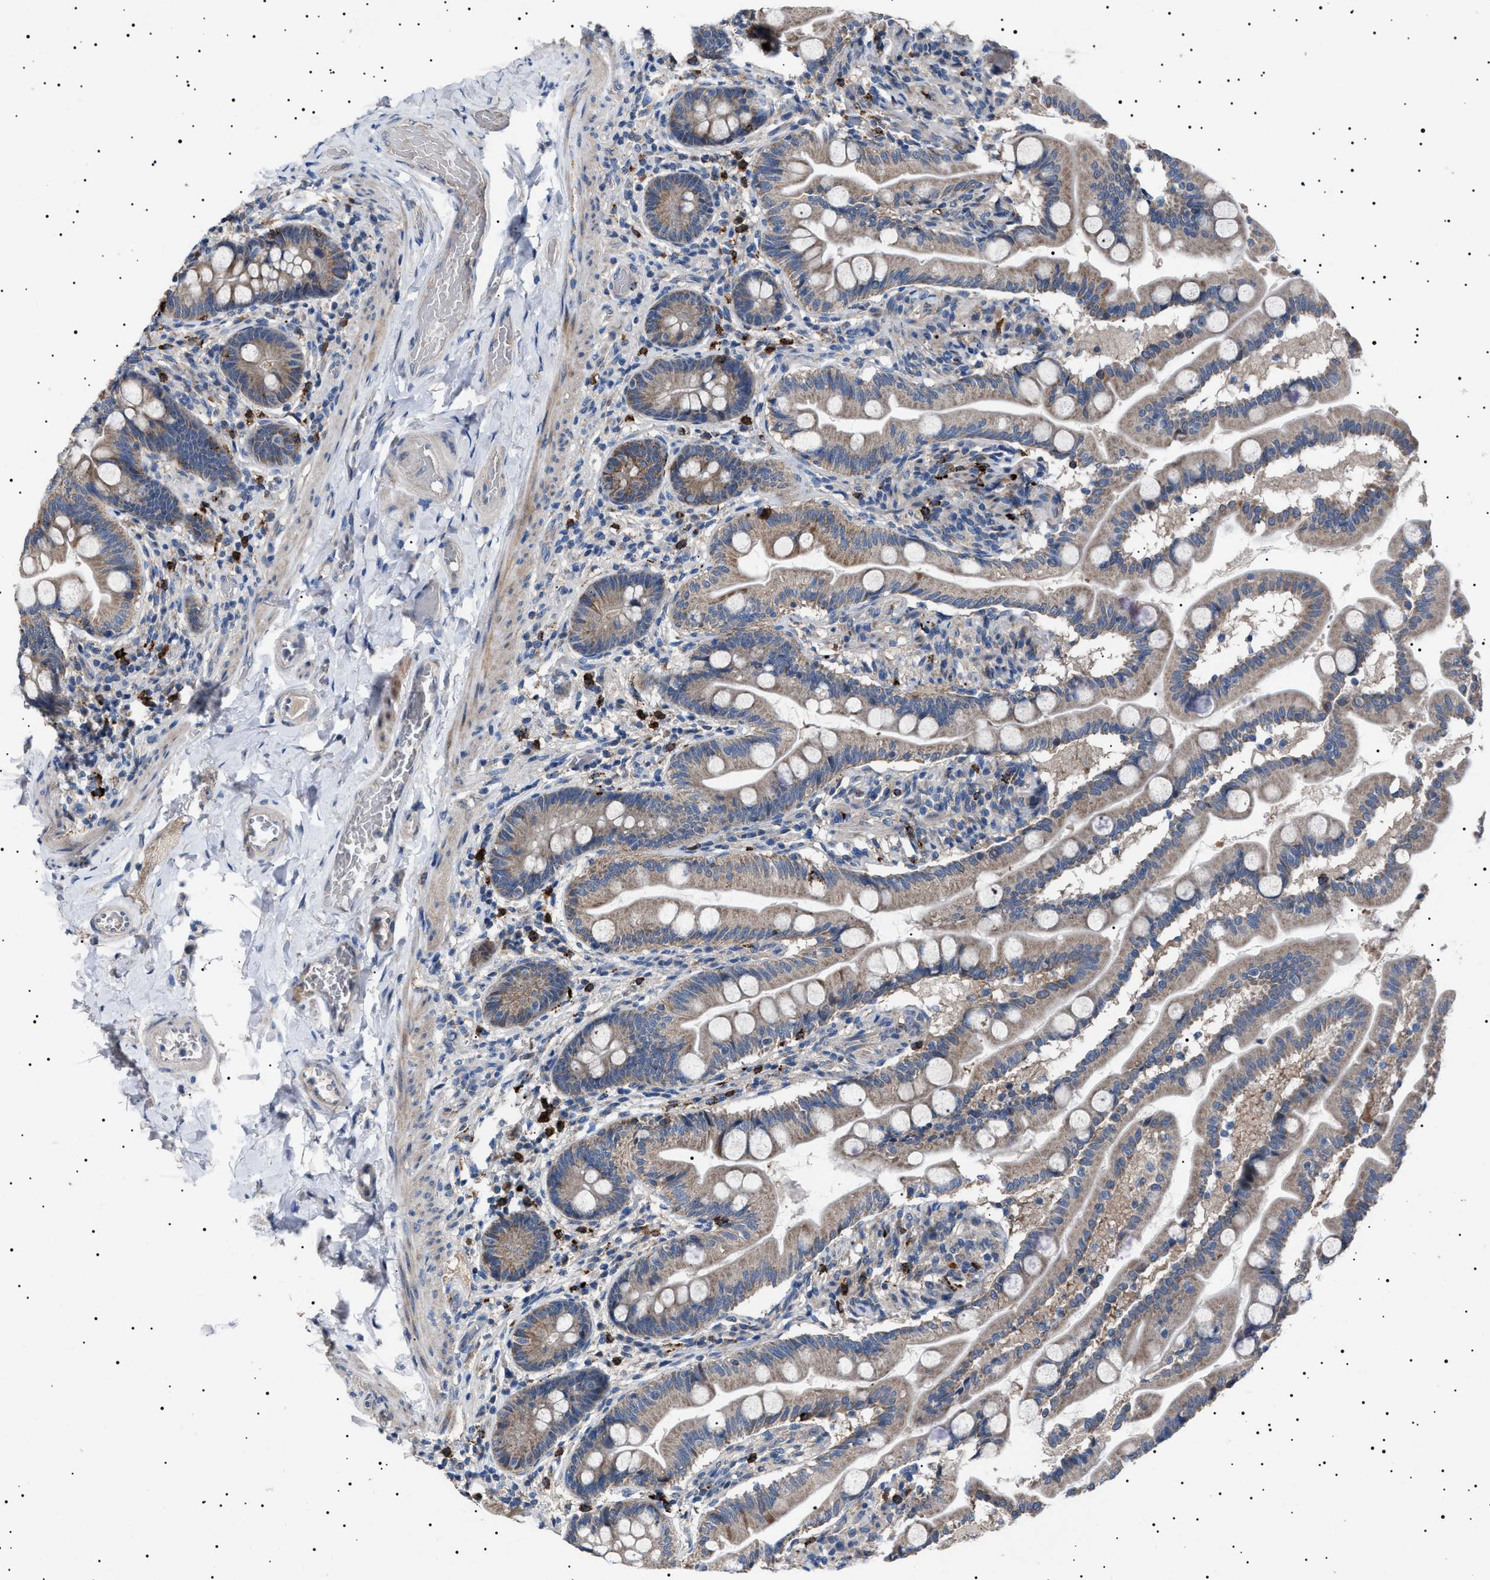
{"staining": {"intensity": "moderate", "quantity": ">75%", "location": "cytoplasmic/membranous"}, "tissue": "small intestine", "cell_type": "Glandular cells", "image_type": "normal", "snomed": [{"axis": "morphology", "description": "Normal tissue, NOS"}, {"axis": "topography", "description": "Small intestine"}], "caption": "About >75% of glandular cells in unremarkable human small intestine demonstrate moderate cytoplasmic/membranous protein positivity as visualized by brown immunohistochemical staining.", "gene": "PTRH1", "patient": {"sex": "female", "age": 56}}